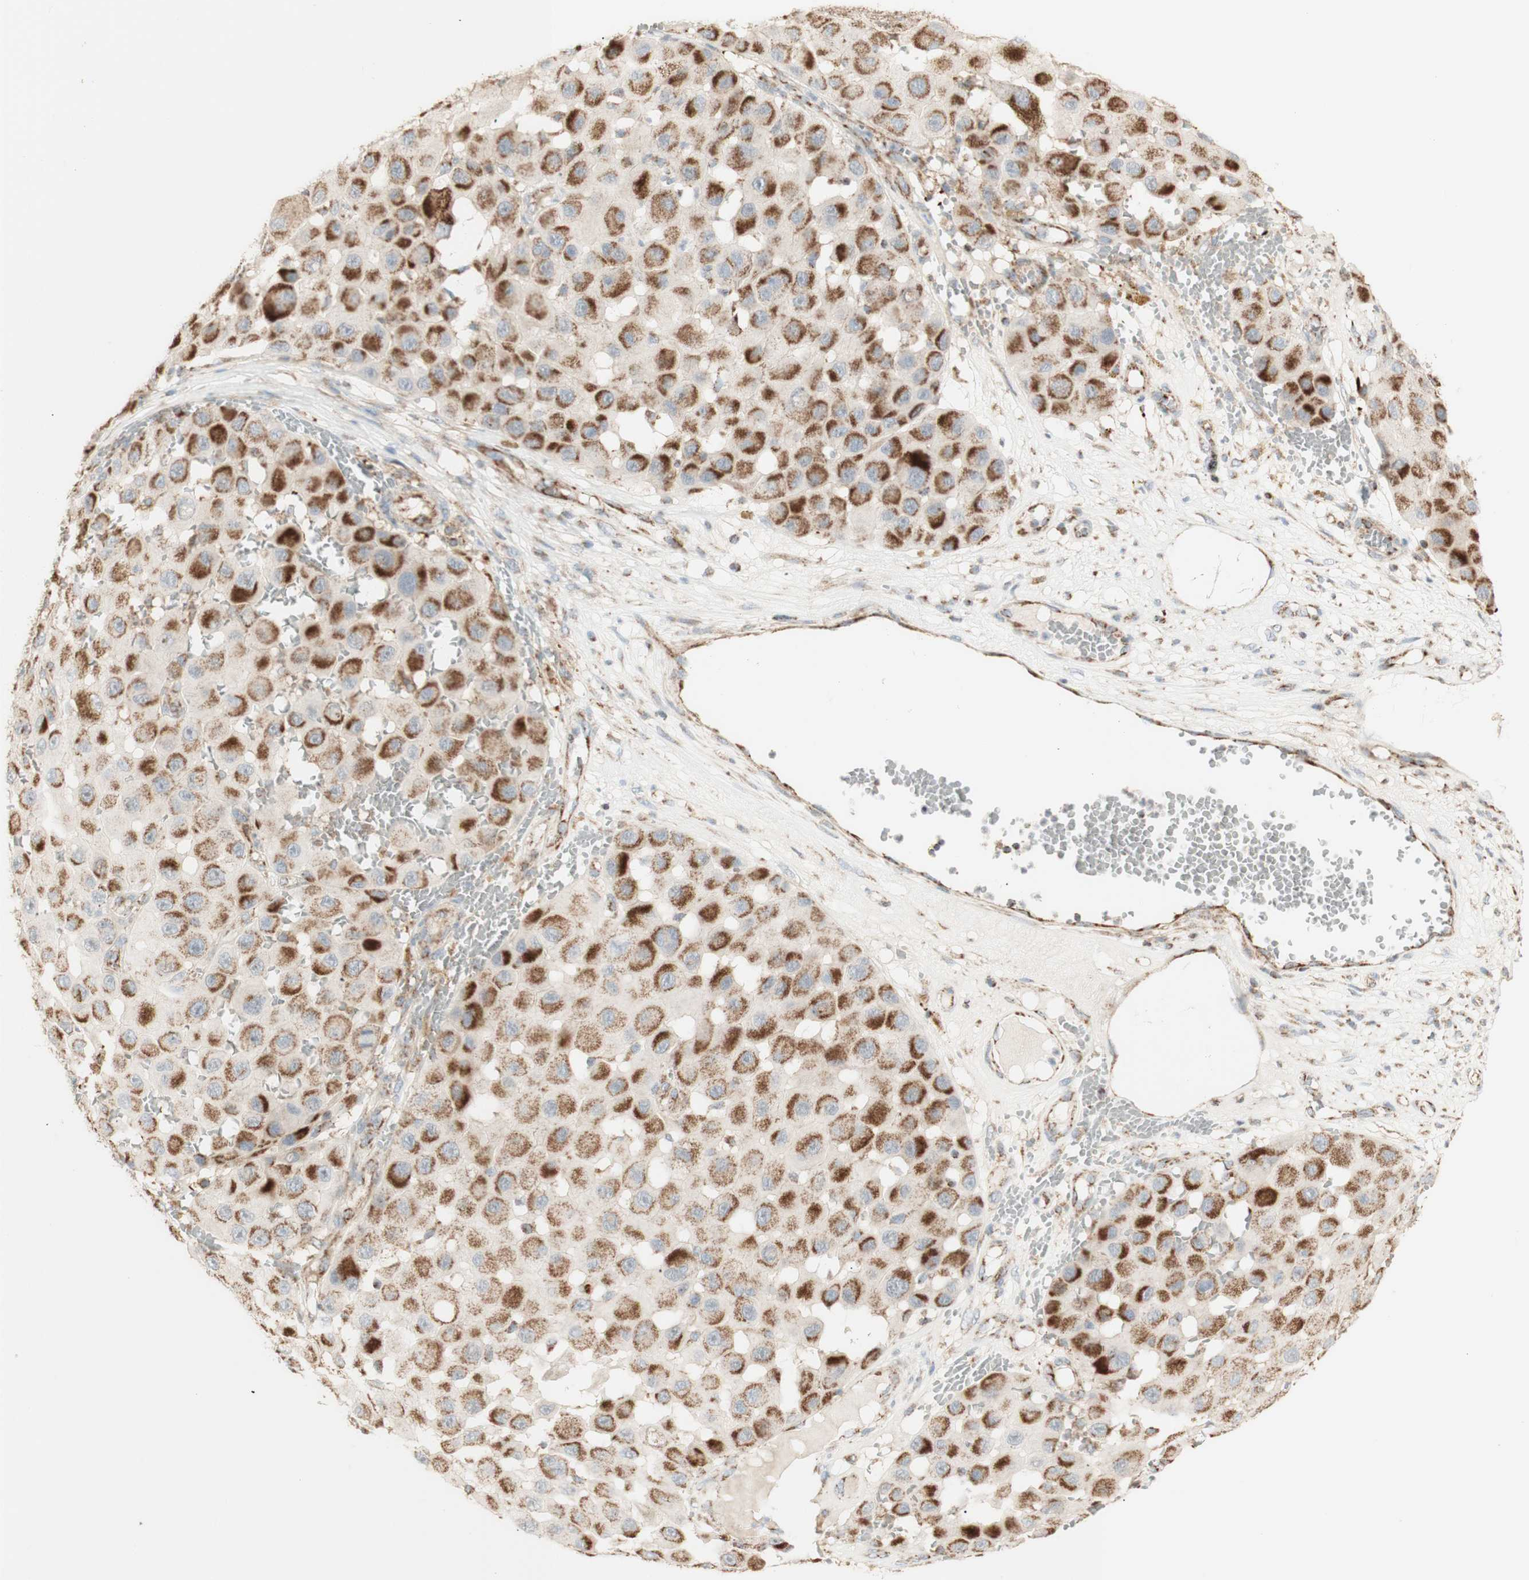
{"staining": {"intensity": "moderate", "quantity": ">75%", "location": "cytoplasmic/membranous"}, "tissue": "melanoma", "cell_type": "Tumor cells", "image_type": "cancer", "snomed": [{"axis": "morphology", "description": "Malignant melanoma, NOS"}, {"axis": "topography", "description": "Skin"}], "caption": "Human melanoma stained with a protein marker displays moderate staining in tumor cells.", "gene": "LETM1", "patient": {"sex": "female", "age": 81}}